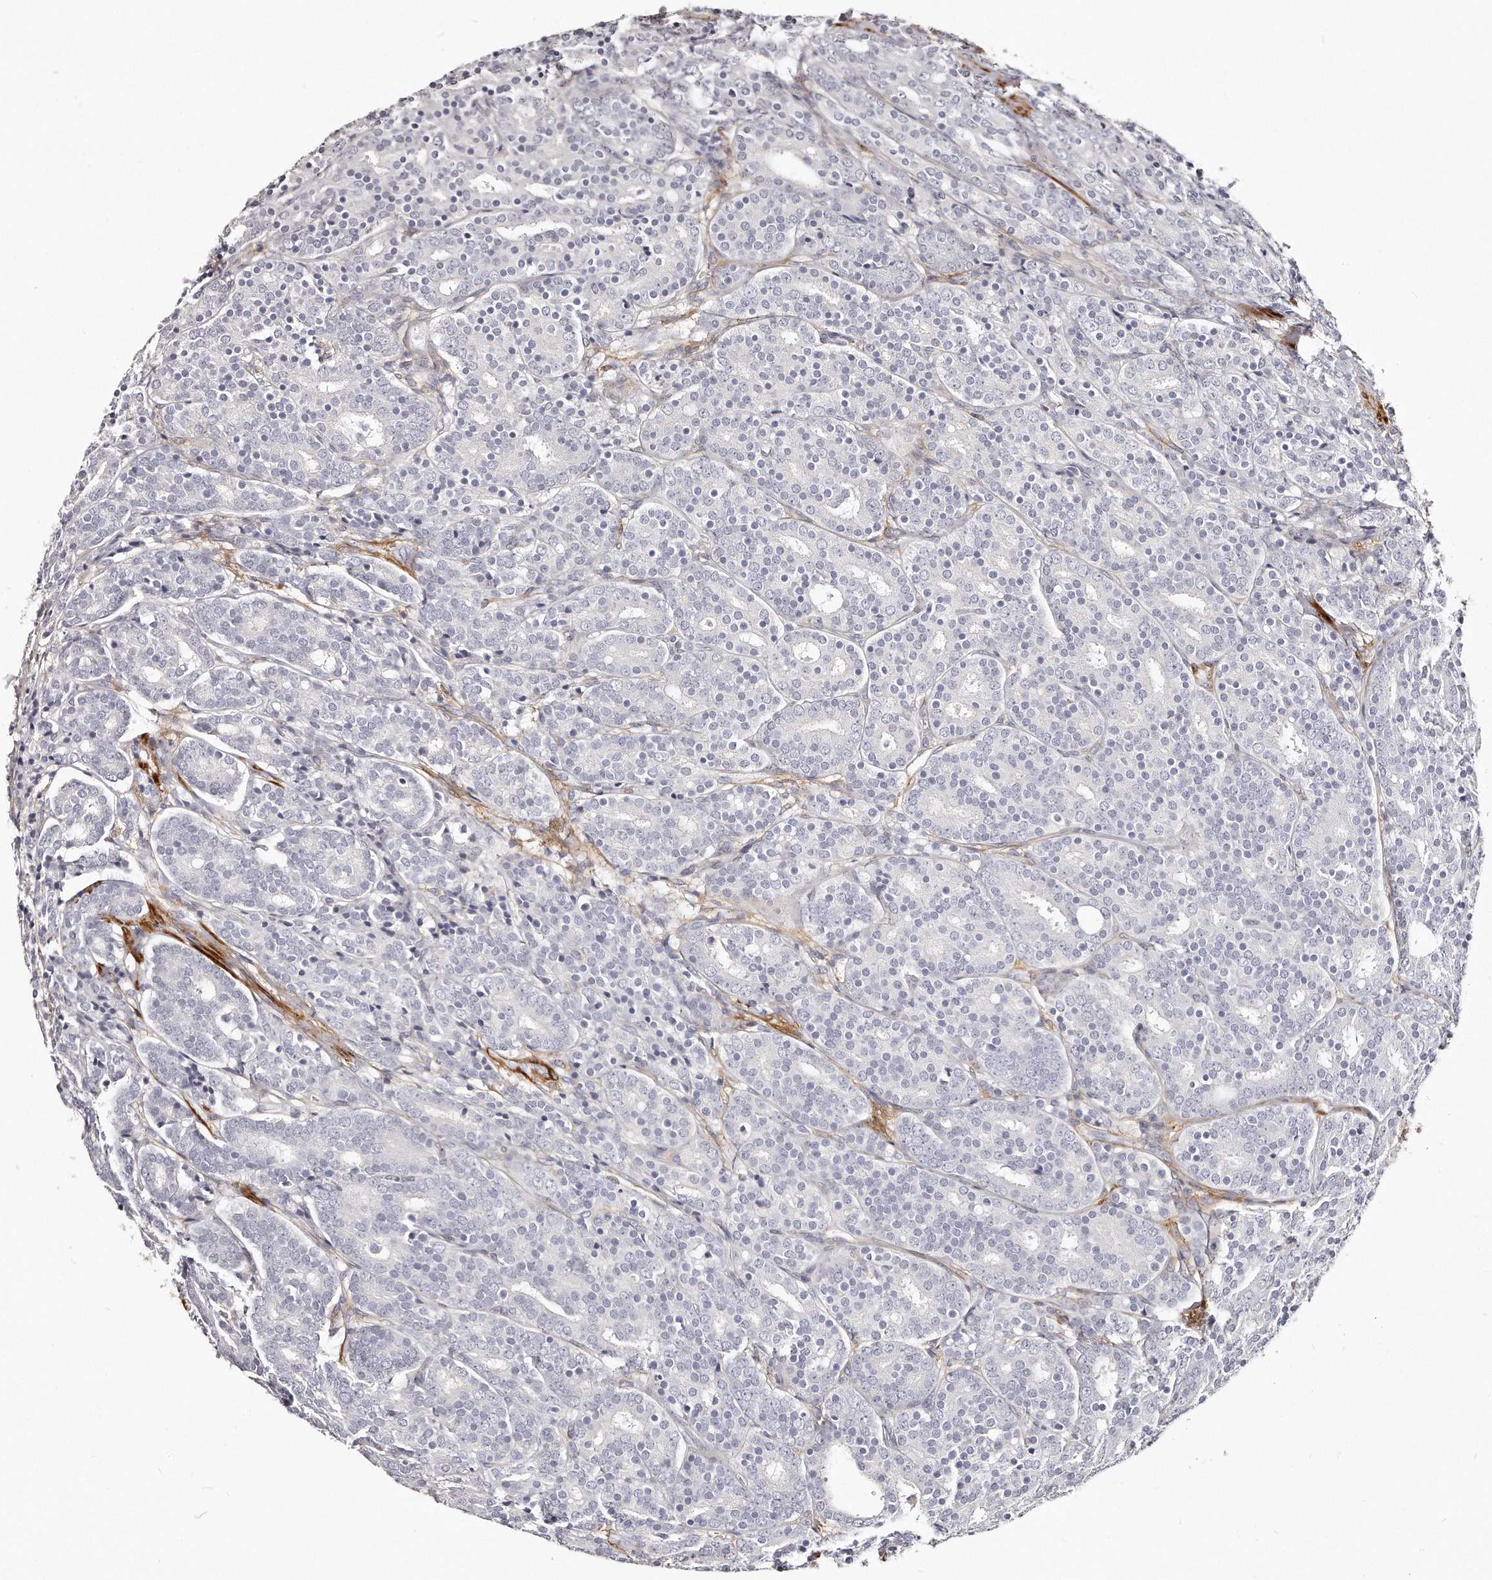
{"staining": {"intensity": "negative", "quantity": "none", "location": "none"}, "tissue": "prostate cancer", "cell_type": "Tumor cells", "image_type": "cancer", "snomed": [{"axis": "morphology", "description": "Adenocarcinoma, High grade"}, {"axis": "topography", "description": "Prostate"}], "caption": "Immunohistochemistry of human prostate cancer shows no positivity in tumor cells.", "gene": "LMOD1", "patient": {"sex": "male", "age": 62}}